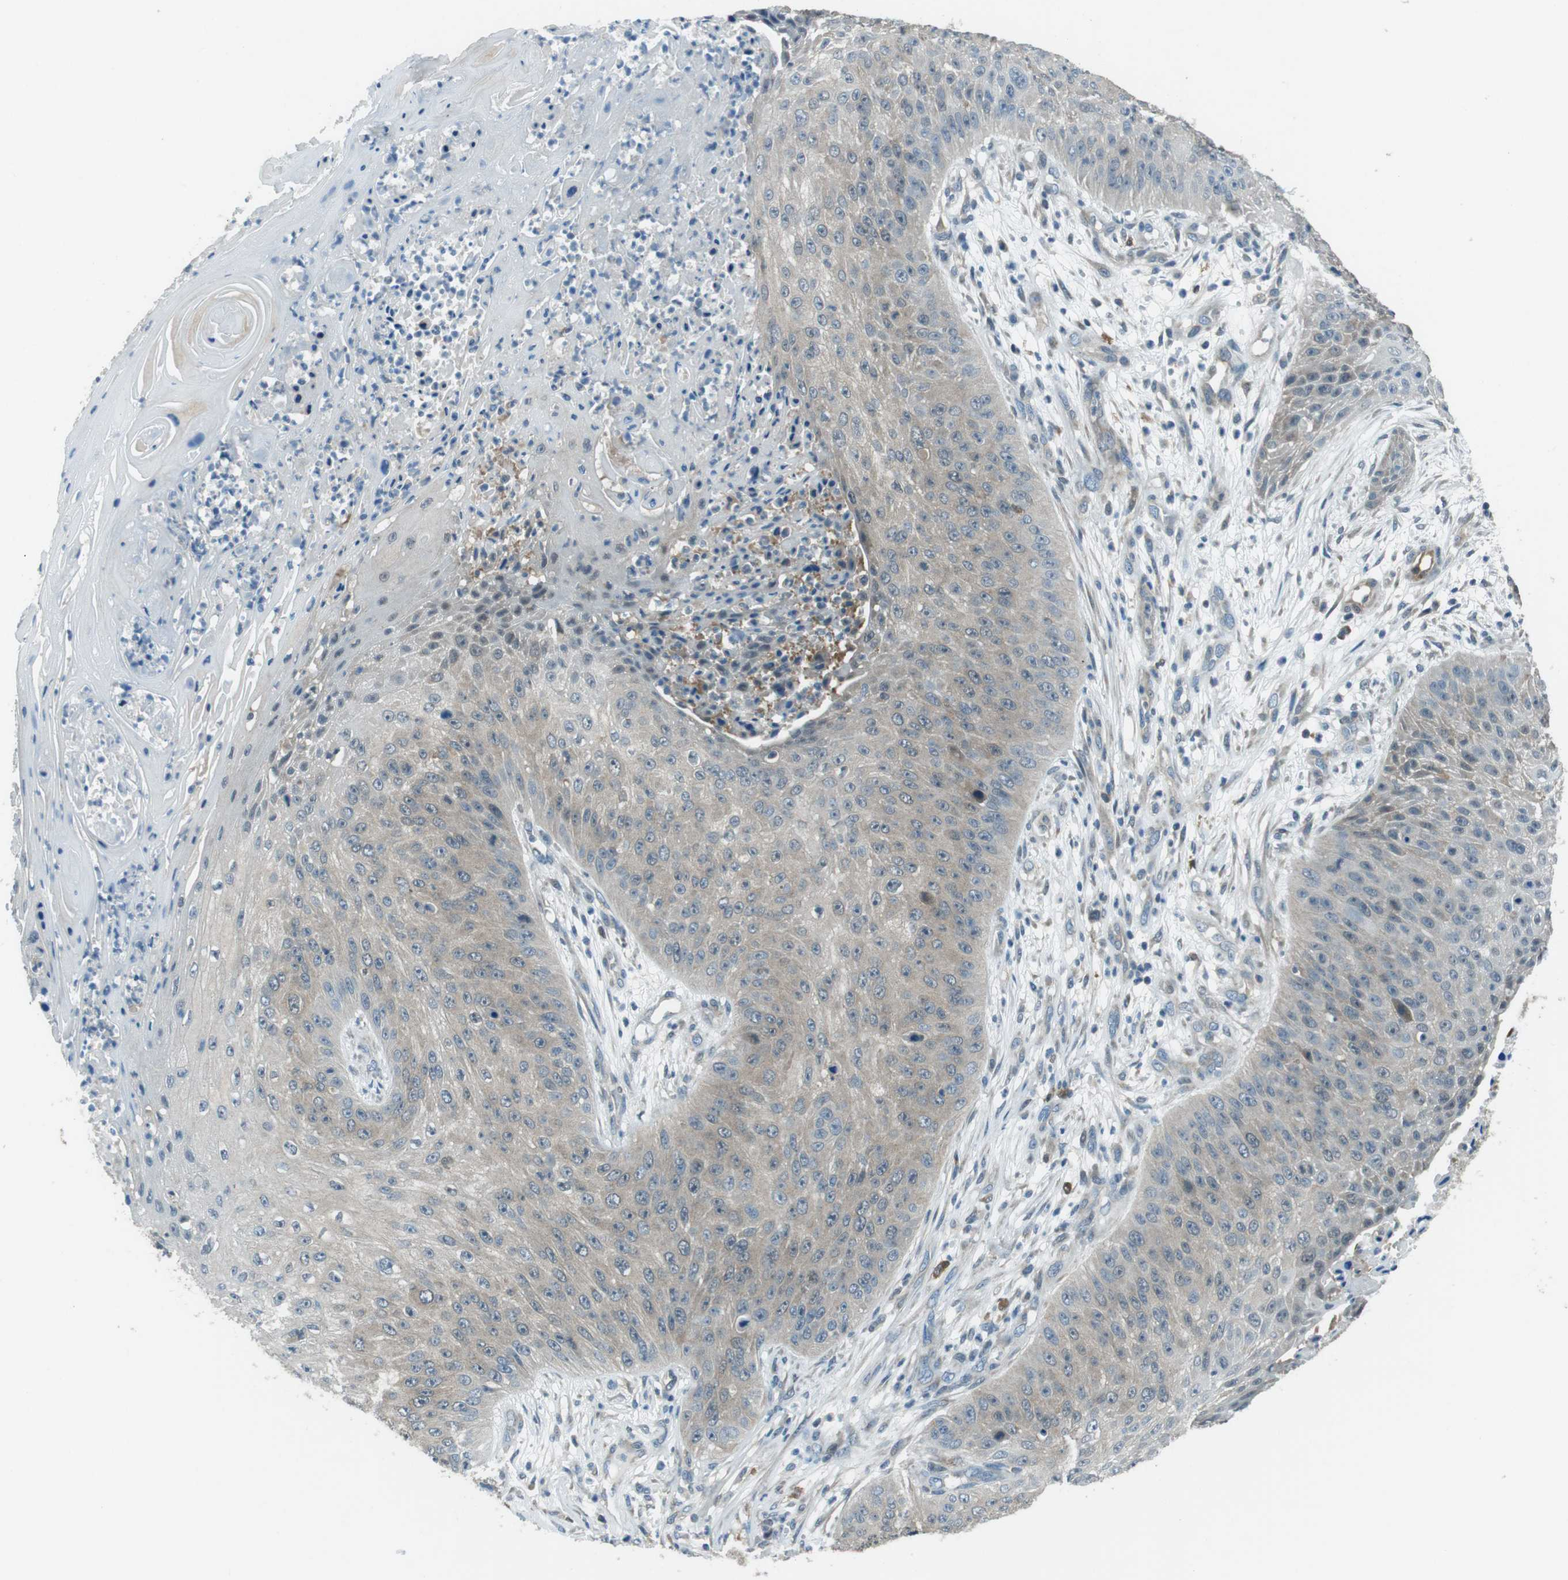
{"staining": {"intensity": "negative", "quantity": "none", "location": "none"}, "tissue": "skin cancer", "cell_type": "Tumor cells", "image_type": "cancer", "snomed": [{"axis": "morphology", "description": "Squamous cell carcinoma, NOS"}, {"axis": "topography", "description": "Skin"}], "caption": "A high-resolution photomicrograph shows immunohistochemistry staining of skin cancer, which reveals no significant positivity in tumor cells.", "gene": "MFAP3", "patient": {"sex": "female", "age": 80}}